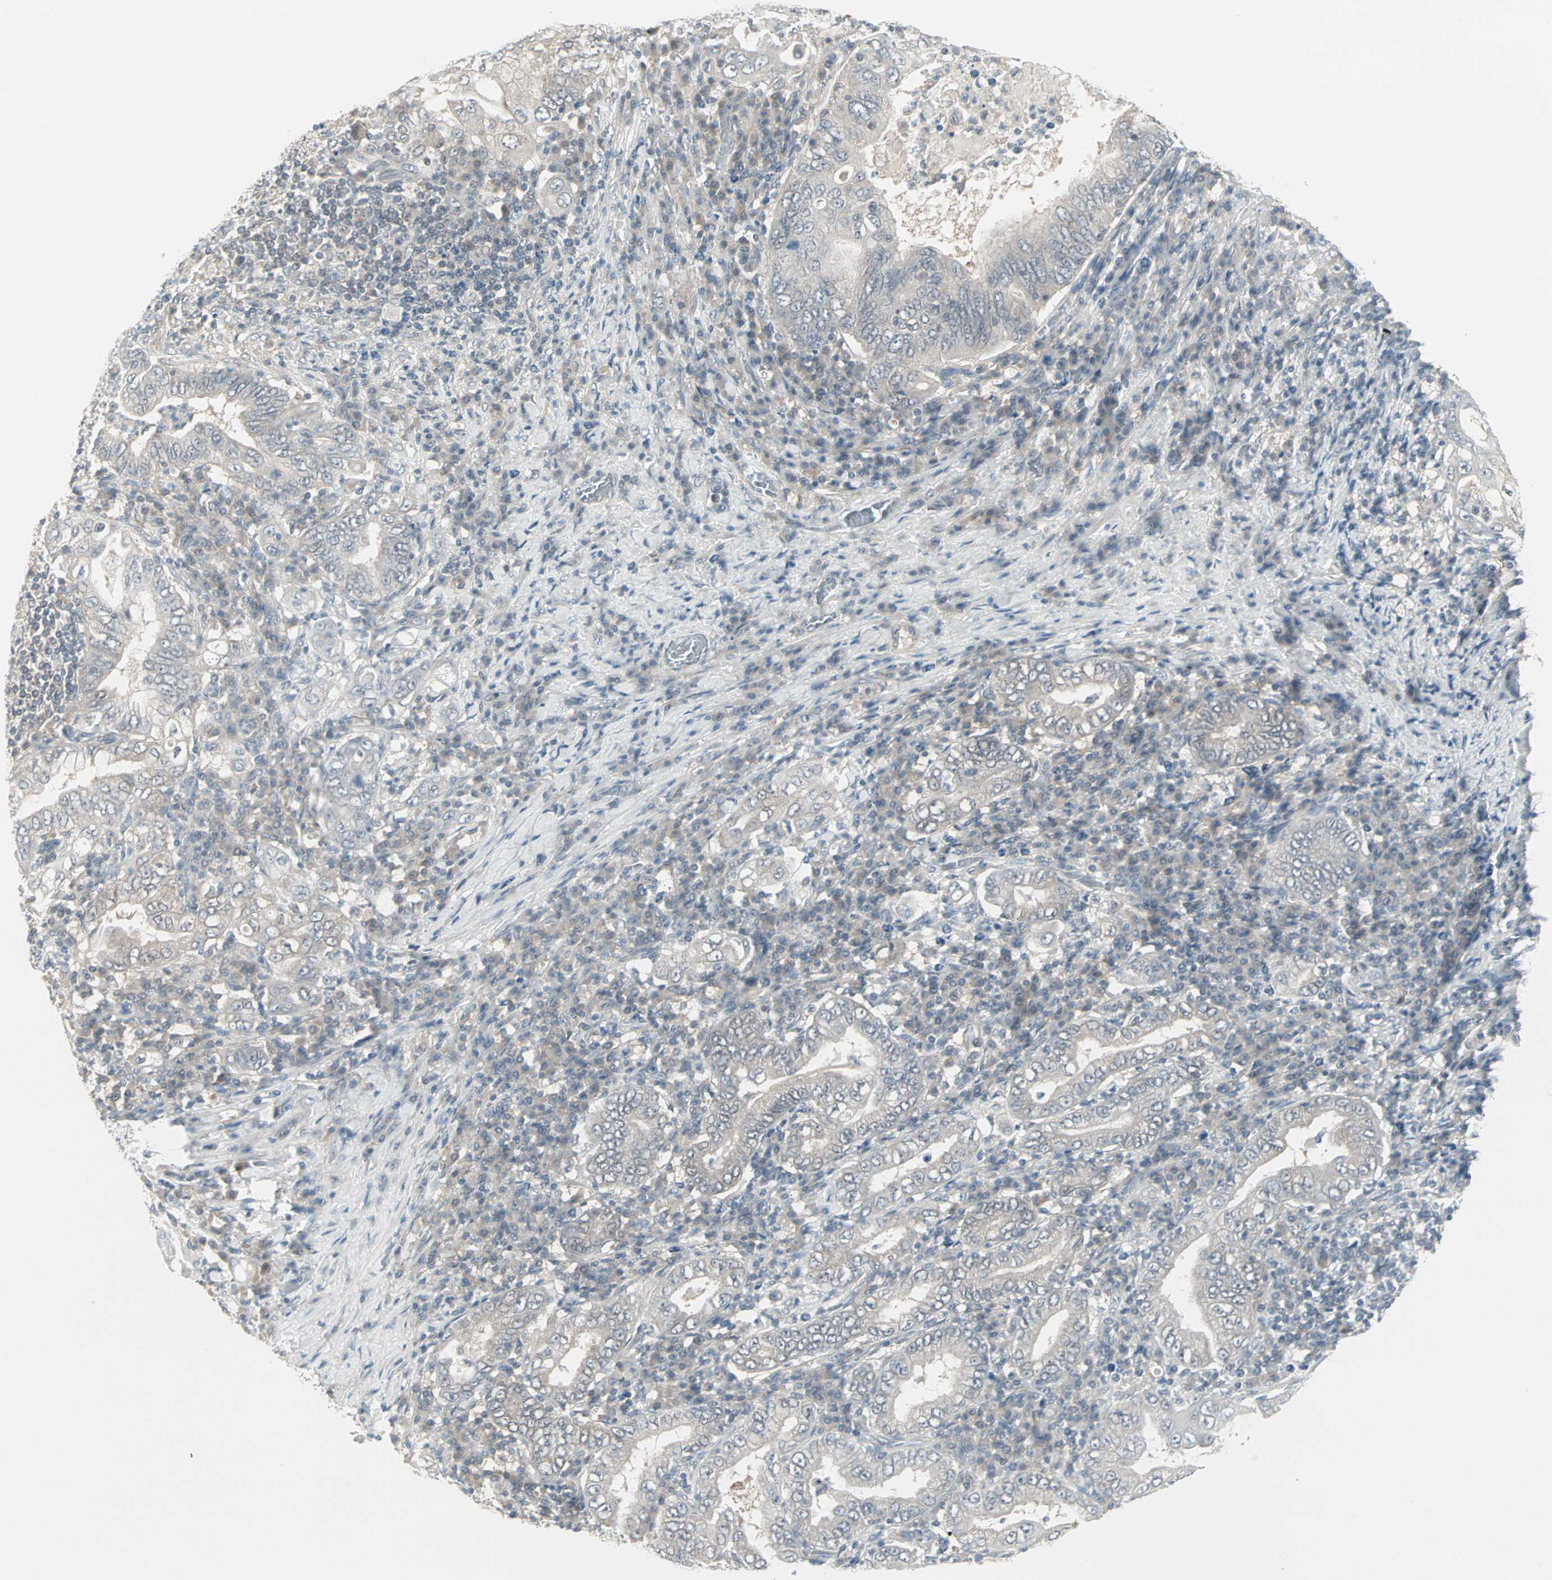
{"staining": {"intensity": "negative", "quantity": "none", "location": "none"}, "tissue": "stomach cancer", "cell_type": "Tumor cells", "image_type": "cancer", "snomed": [{"axis": "morphology", "description": "Normal tissue, NOS"}, {"axis": "morphology", "description": "Adenocarcinoma, NOS"}, {"axis": "topography", "description": "Esophagus"}, {"axis": "topography", "description": "Stomach, upper"}, {"axis": "topography", "description": "Peripheral nerve tissue"}], "caption": "An IHC histopathology image of stomach cancer is shown. There is no staining in tumor cells of stomach cancer. (DAB IHC with hematoxylin counter stain).", "gene": "PTPA", "patient": {"sex": "male", "age": 62}}